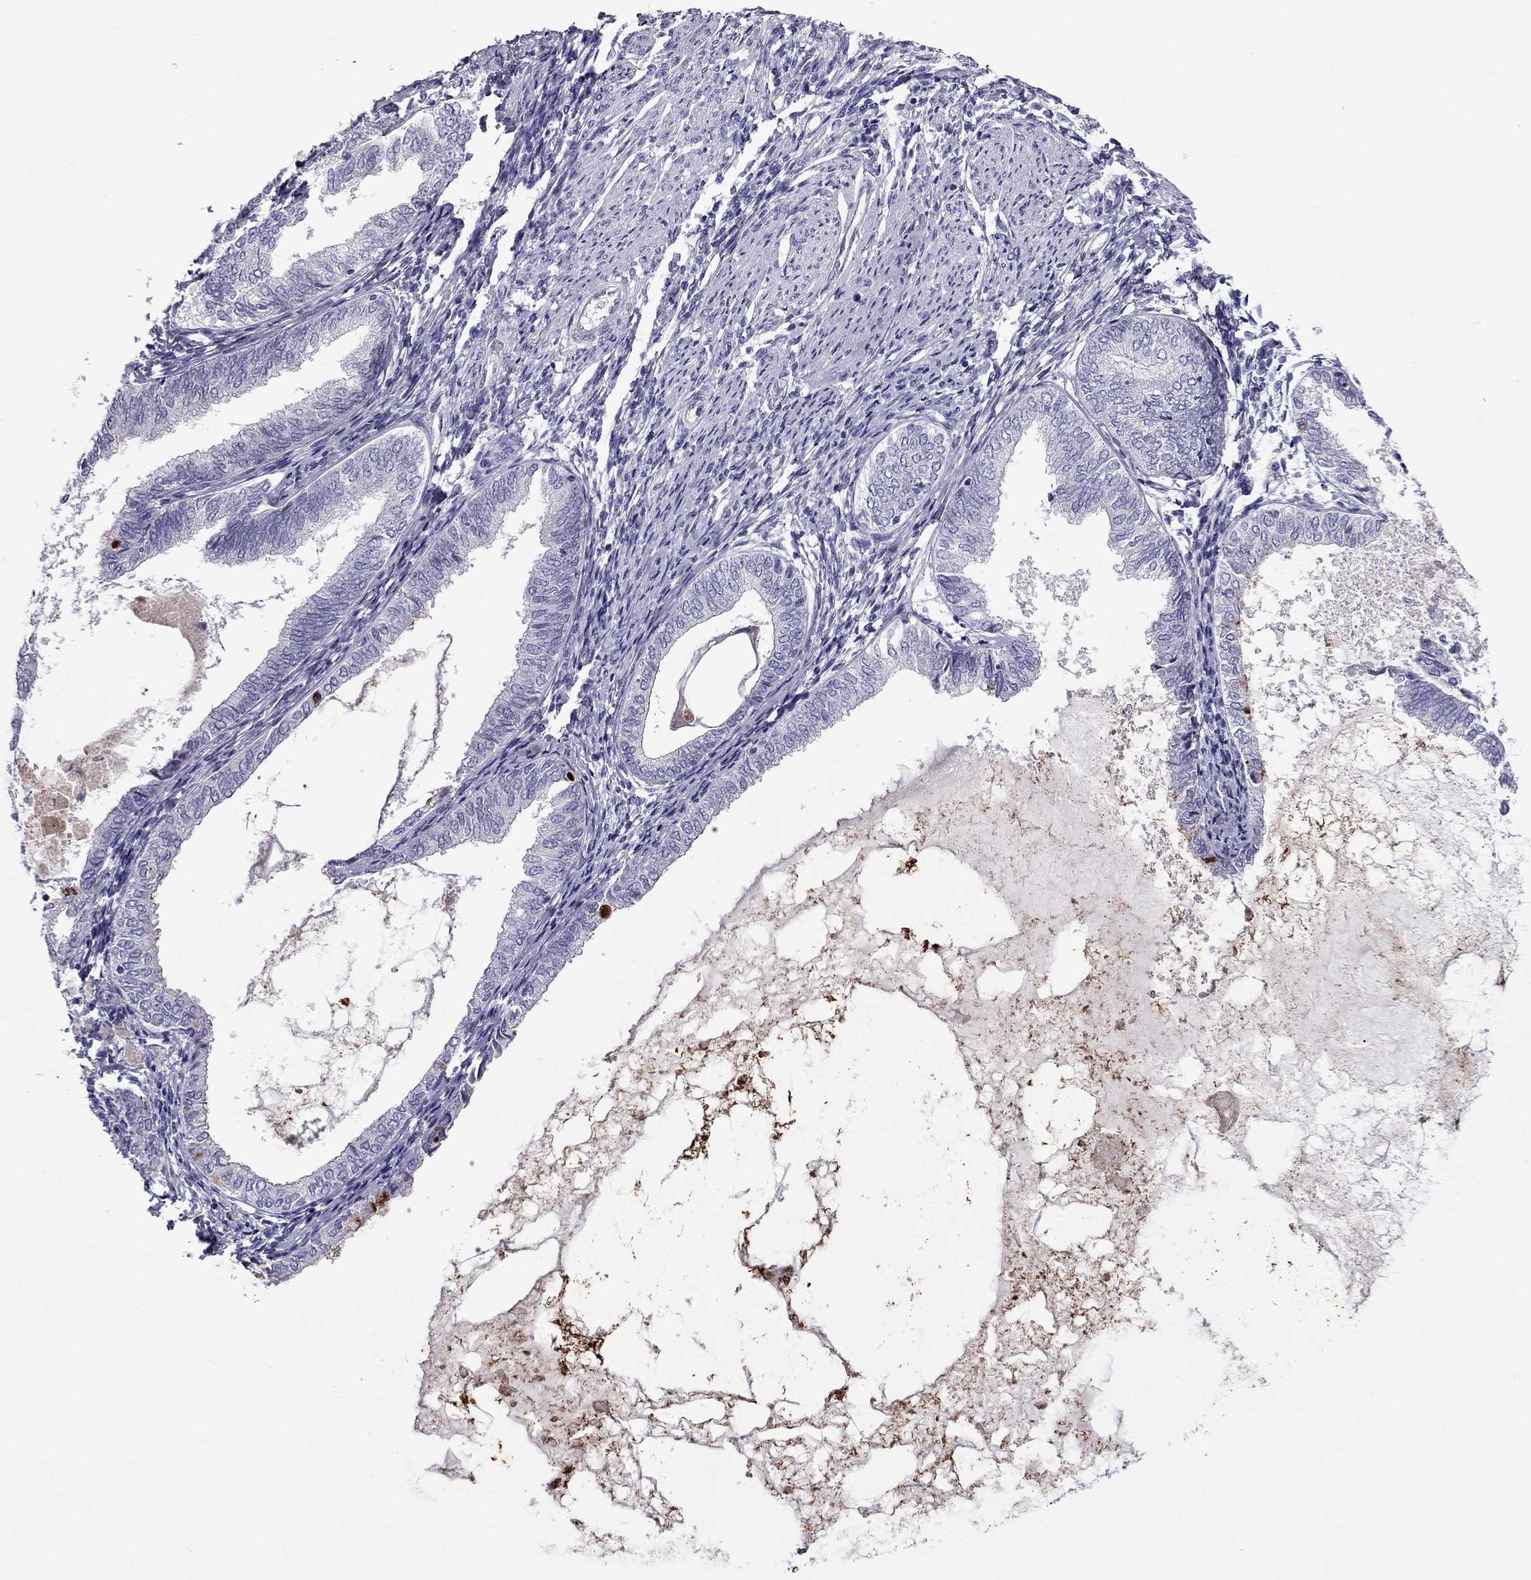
{"staining": {"intensity": "negative", "quantity": "none", "location": "none"}, "tissue": "endometrial cancer", "cell_type": "Tumor cells", "image_type": "cancer", "snomed": [{"axis": "morphology", "description": "Adenocarcinoma, NOS"}, {"axis": "topography", "description": "Endometrium"}], "caption": "DAB immunohistochemical staining of human endometrial cancer (adenocarcinoma) exhibits no significant positivity in tumor cells. (DAB (3,3'-diaminobenzidine) IHC, high magnification).", "gene": "STOML3", "patient": {"sex": "female", "age": 68}}